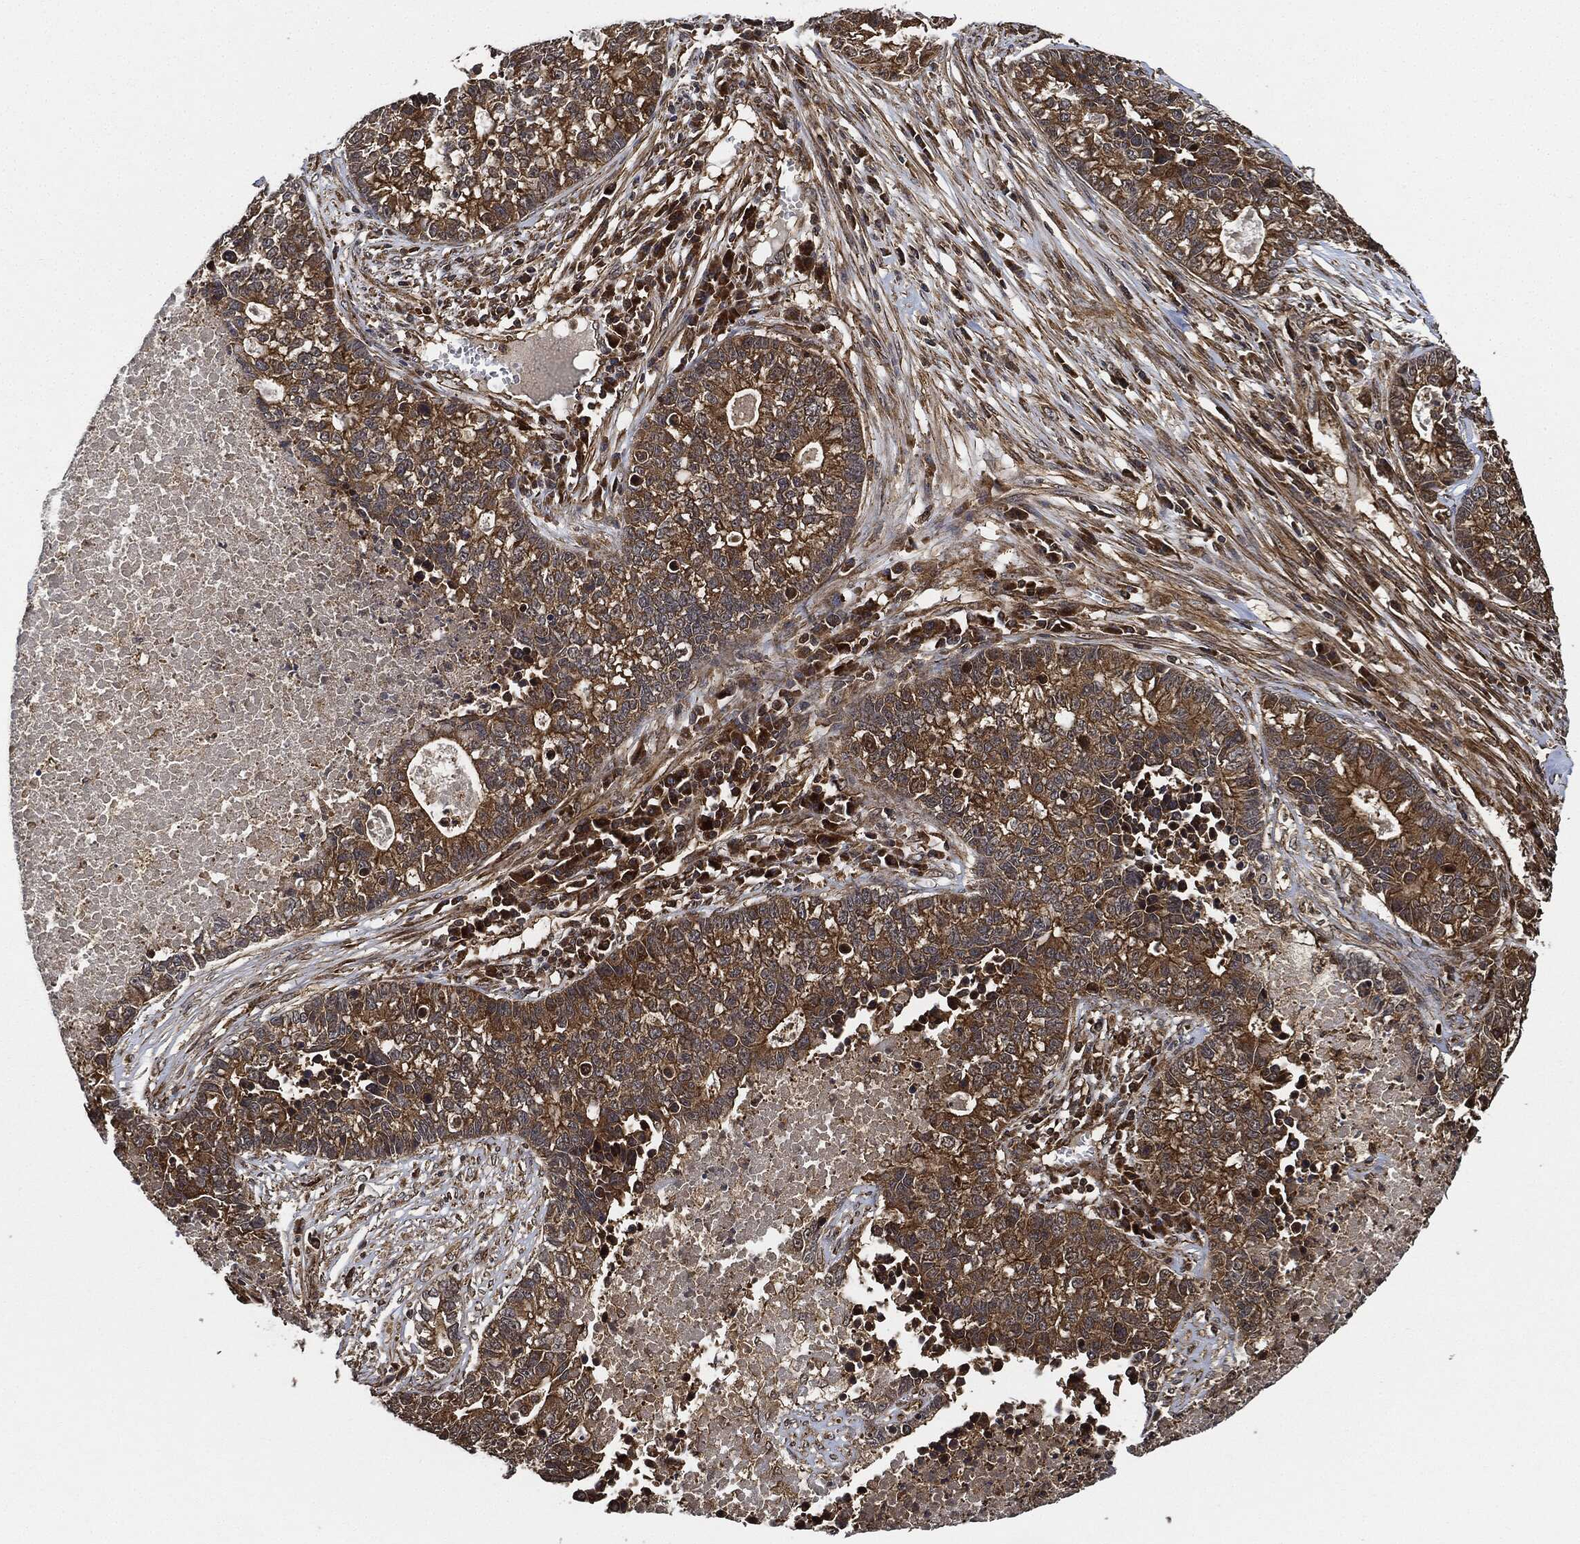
{"staining": {"intensity": "moderate", "quantity": ">75%", "location": "cytoplasmic/membranous"}, "tissue": "lung cancer", "cell_type": "Tumor cells", "image_type": "cancer", "snomed": [{"axis": "morphology", "description": "Adenocarcinoma, NOS"}, {"axis": "topography", "description": "Lung"}], "caption": "Tumor cells demonstrate moderate cytoplasmic/membranous expression in approximately >75% of cells in adenocarcinoma (lung).", "gene": "CEP290", "patient": {"sex": "male", "age": 57}}